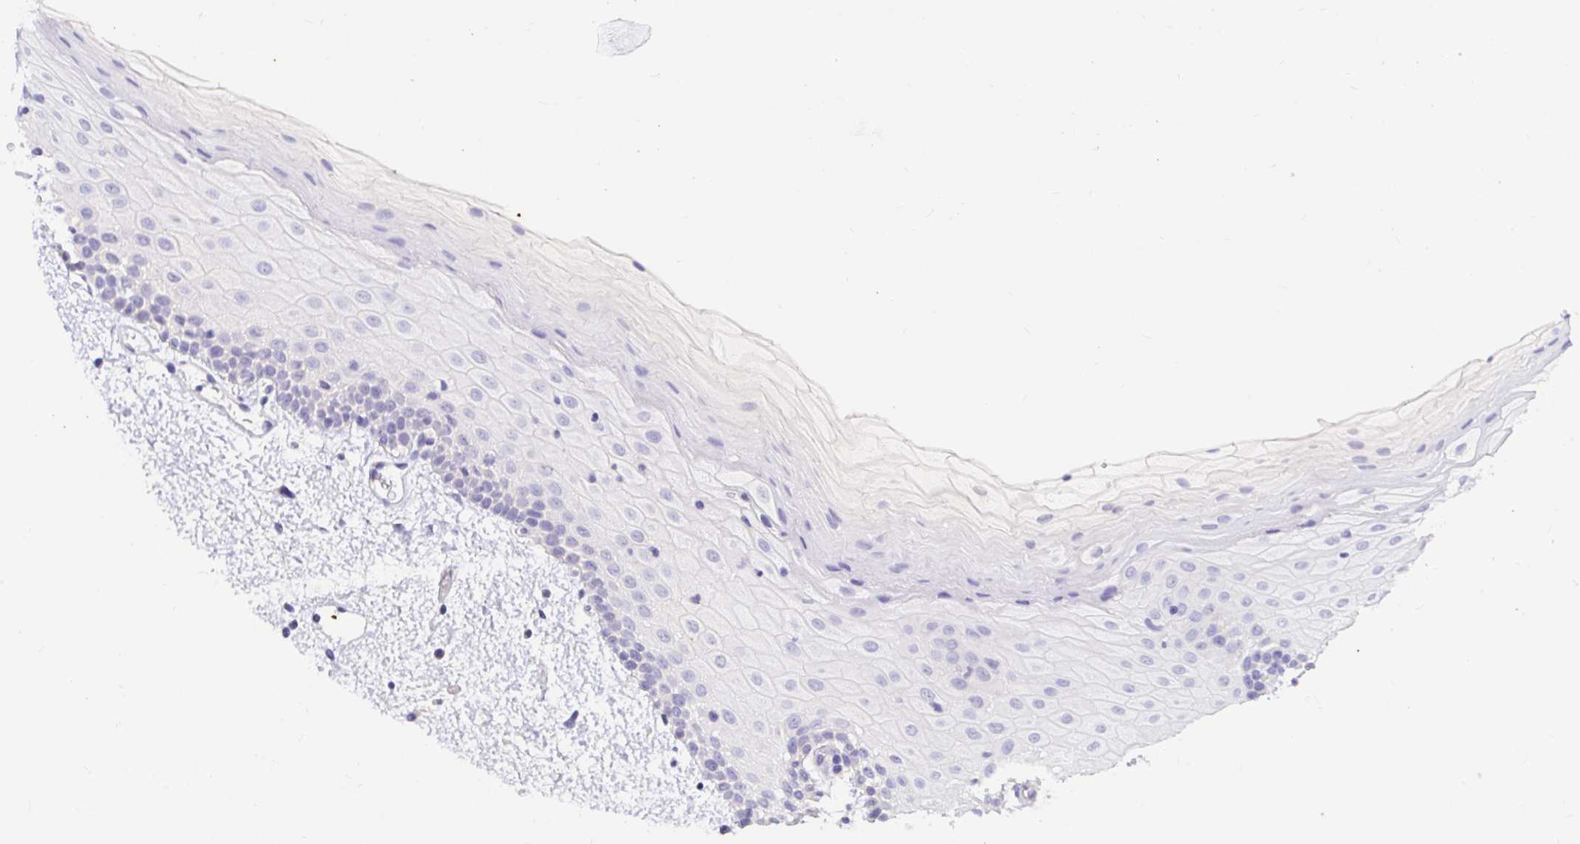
{"staining": {"intensity": "negative", "quantity": "none", "location": "none"}, "tissue": "oral mucosa", "cell_type": "Squamous epithelial cells", "image_type": "normal", "snomed": [{"axis": "morphology", "description": "Normal tissue, NOS"}, {"axis": "topography", "description": "Oral tissue"}], "caption": "Squamous epithelial cells are negative for protein expression in benign human oral mucosa. Brightfield microscopy of immunohistochemistry (IHC) stained with DAB (3,3'-diaminobenzidine) (brown) and hematoxylin (blue), captured at high magnification.", "gene": "CDO1", "patient": {"sex": "female", "age": 82}}